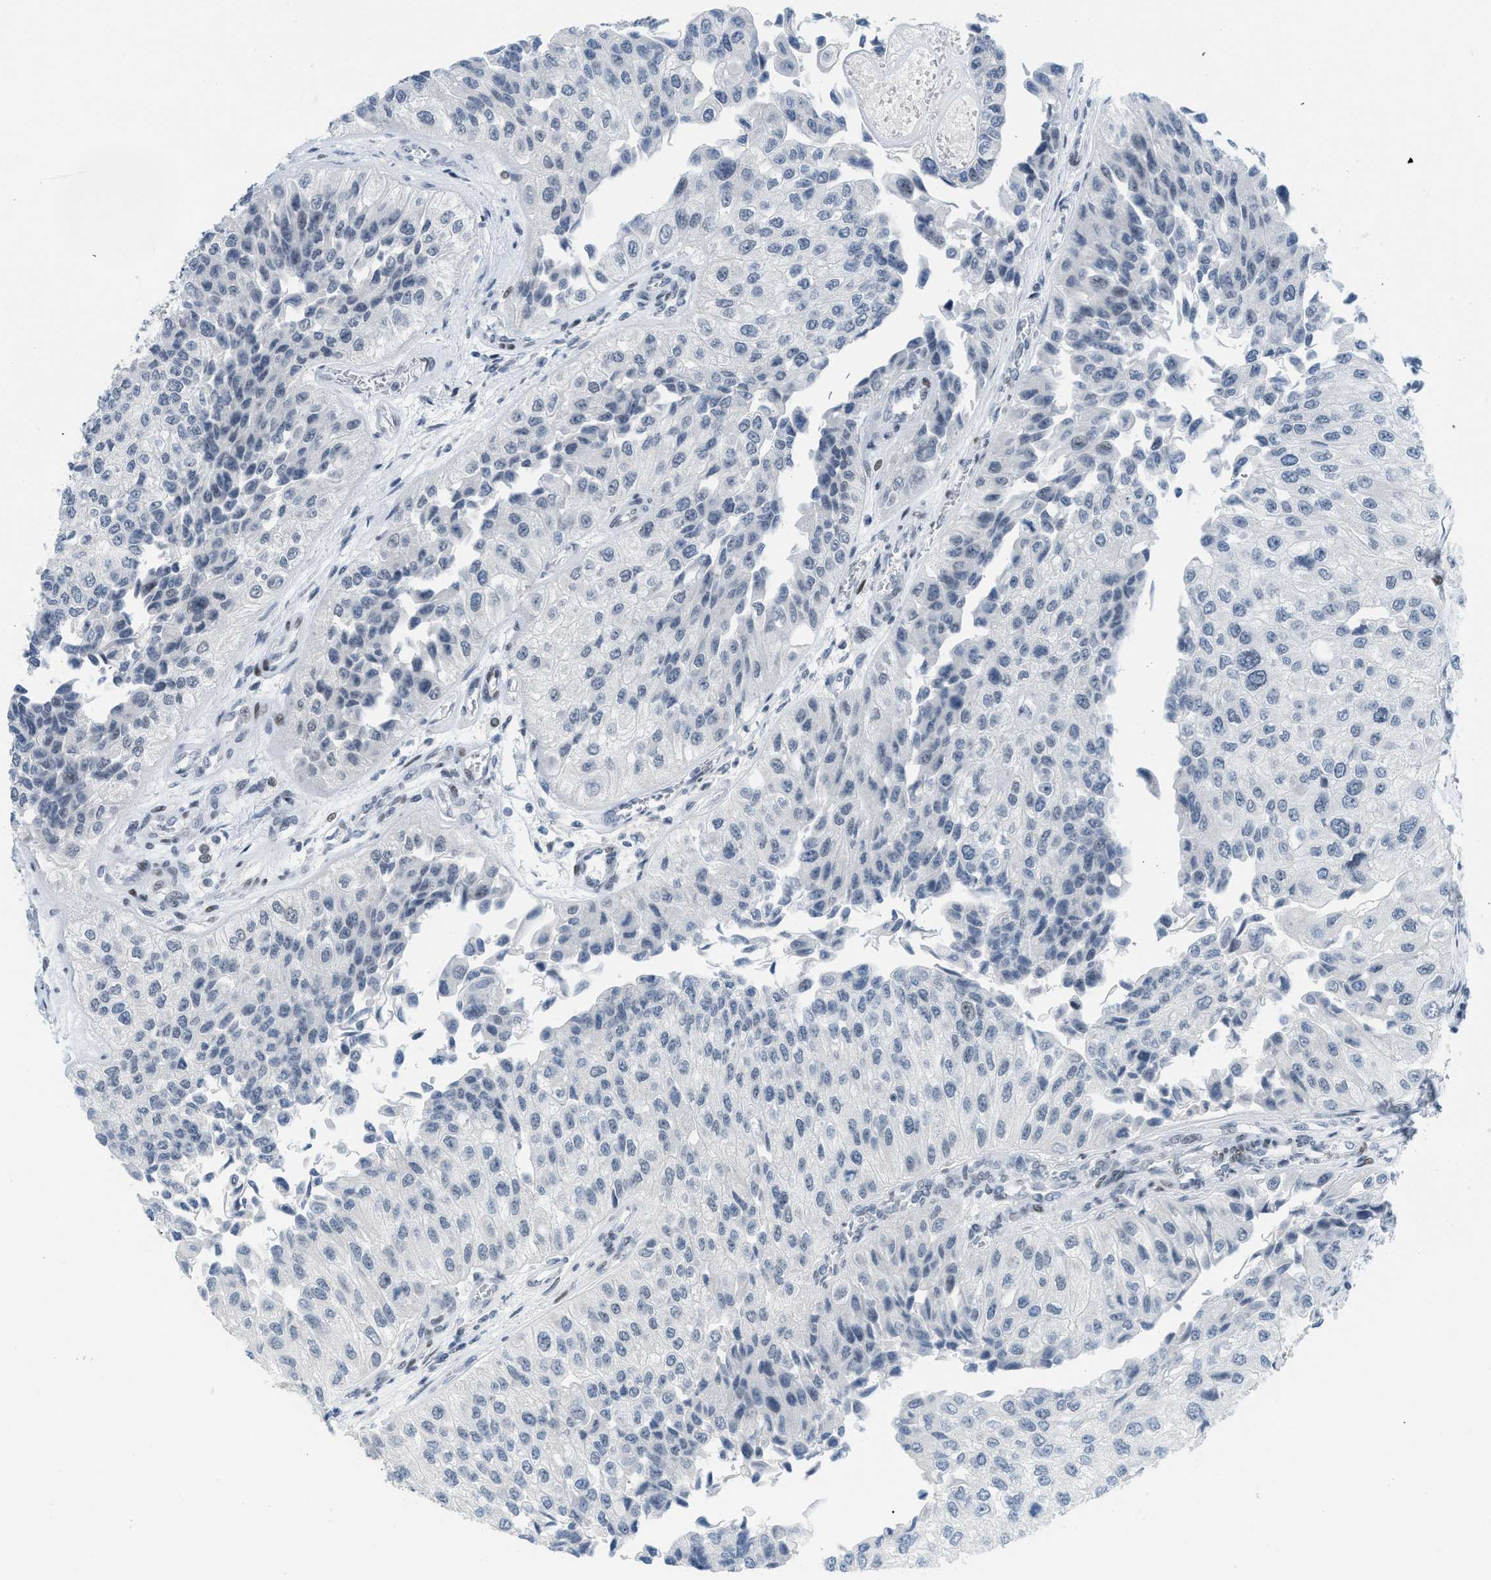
{"staining": {"intensity": "negative", "quantity": "none", "location": "none"}, "tissue": "urothelial cancer", "cell_type": "Tumor cells", "image_type": "cancer", "snomed": [{"axis": "morphology", "description": "Urothelial carcinoma, High grade"}, {"axis": "topography", "description": "Kidney"}, {"axis": "topography", "description": "Urinary bladder"}], "caption": "Immunohistochemical staining of urothelial cancer shows no significant expression in tumor cells.", "gene": "PBX1", "patient": {"sex": "male", "age": 77}}